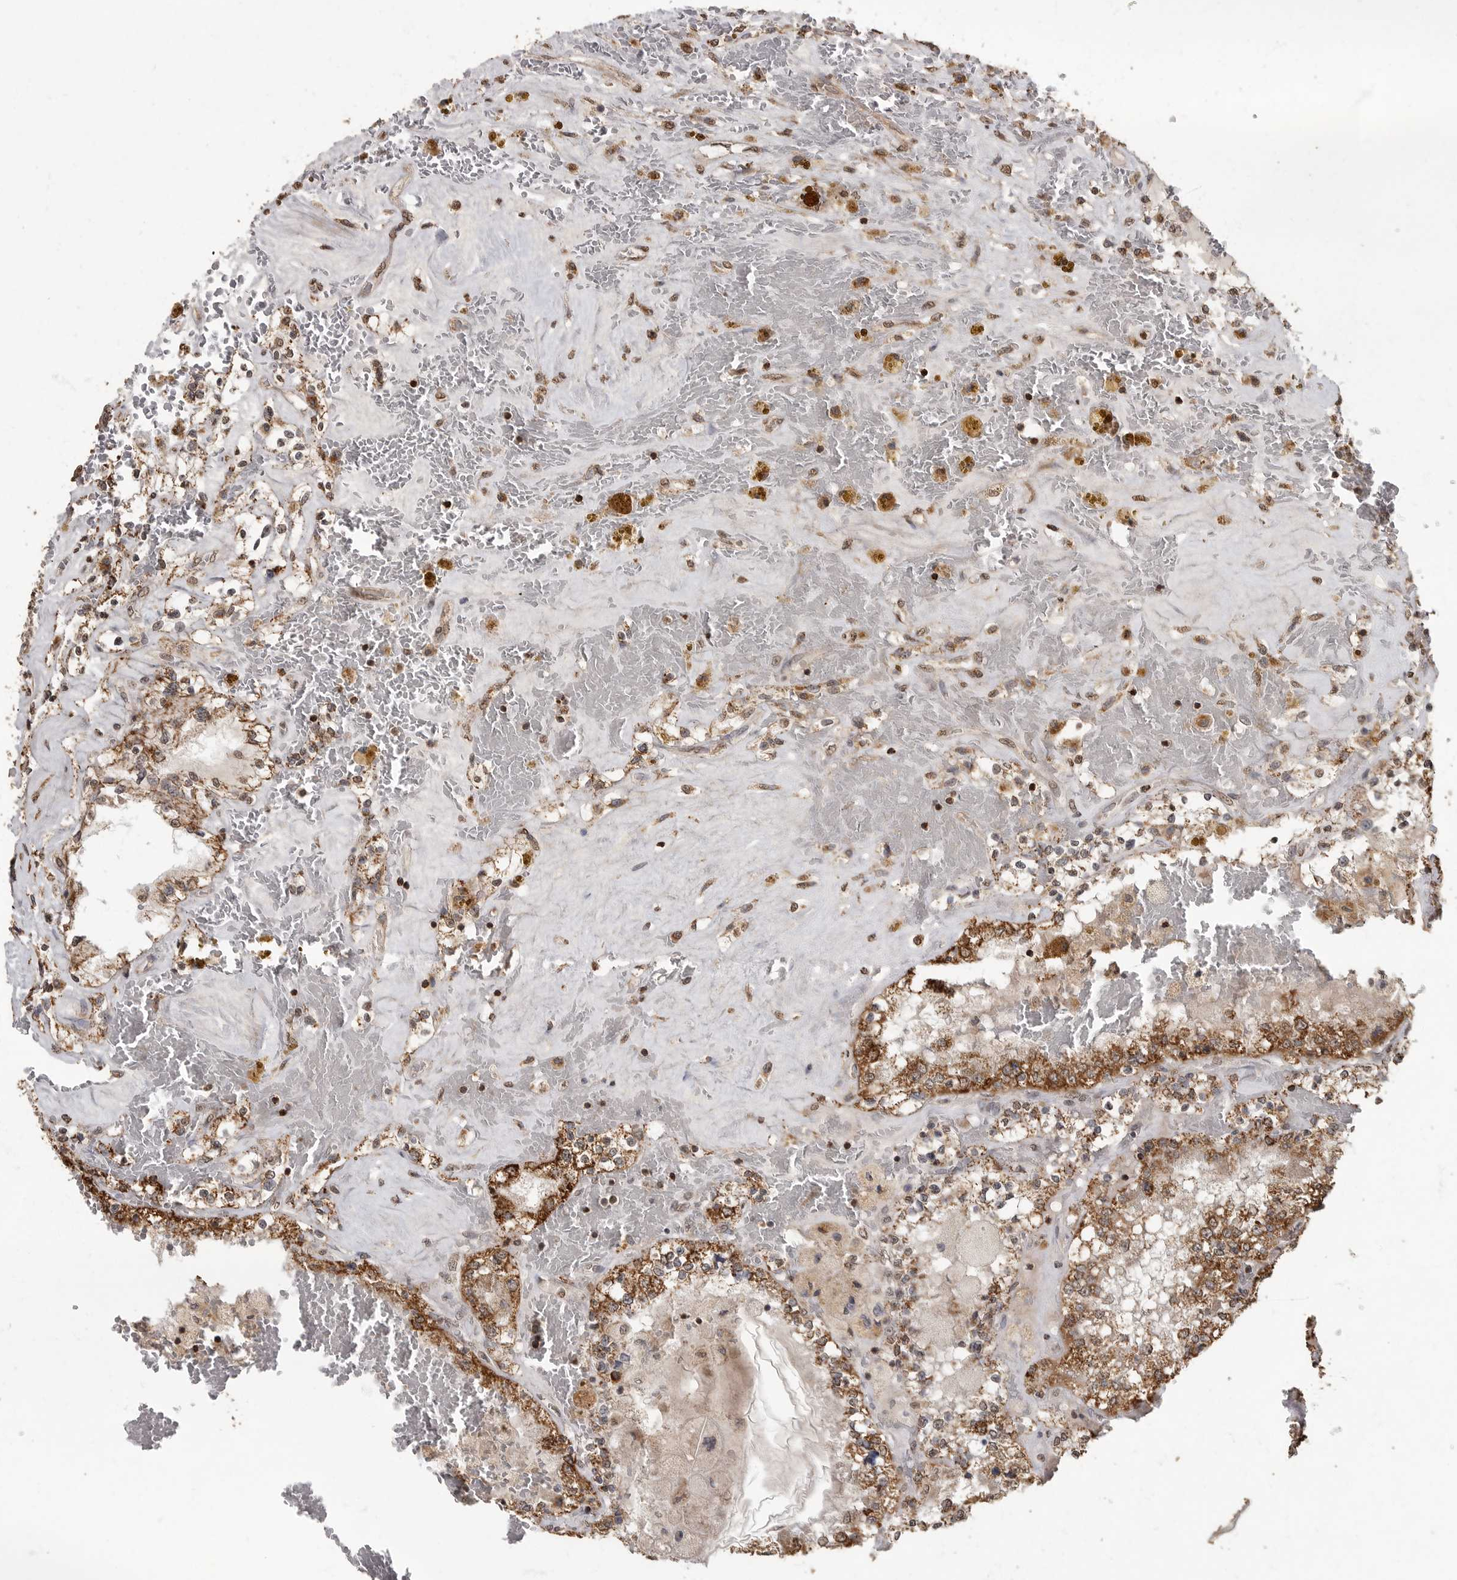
{"staining": {"intensity": "strong", "quantity": ">75%", "location": "cytoplasmic/membranous"}, "tissue": "renal cancer", "cell_type": "Tumor cells", "image_type": "cancer", "snomed": [{"axis": "morphology", "description": "Adenocarcinoma, NOS"}, {"axis": "topography", "description": "Kidney"}], "caption": "Tumor cells exhibit high levels of strong cytoplasmic/membranous positivity in approximately >75% of cells in human renal cancer (adenocarcinoma).", "gene": "MAFG", "patient": {"sex": "female", "age": 56}}